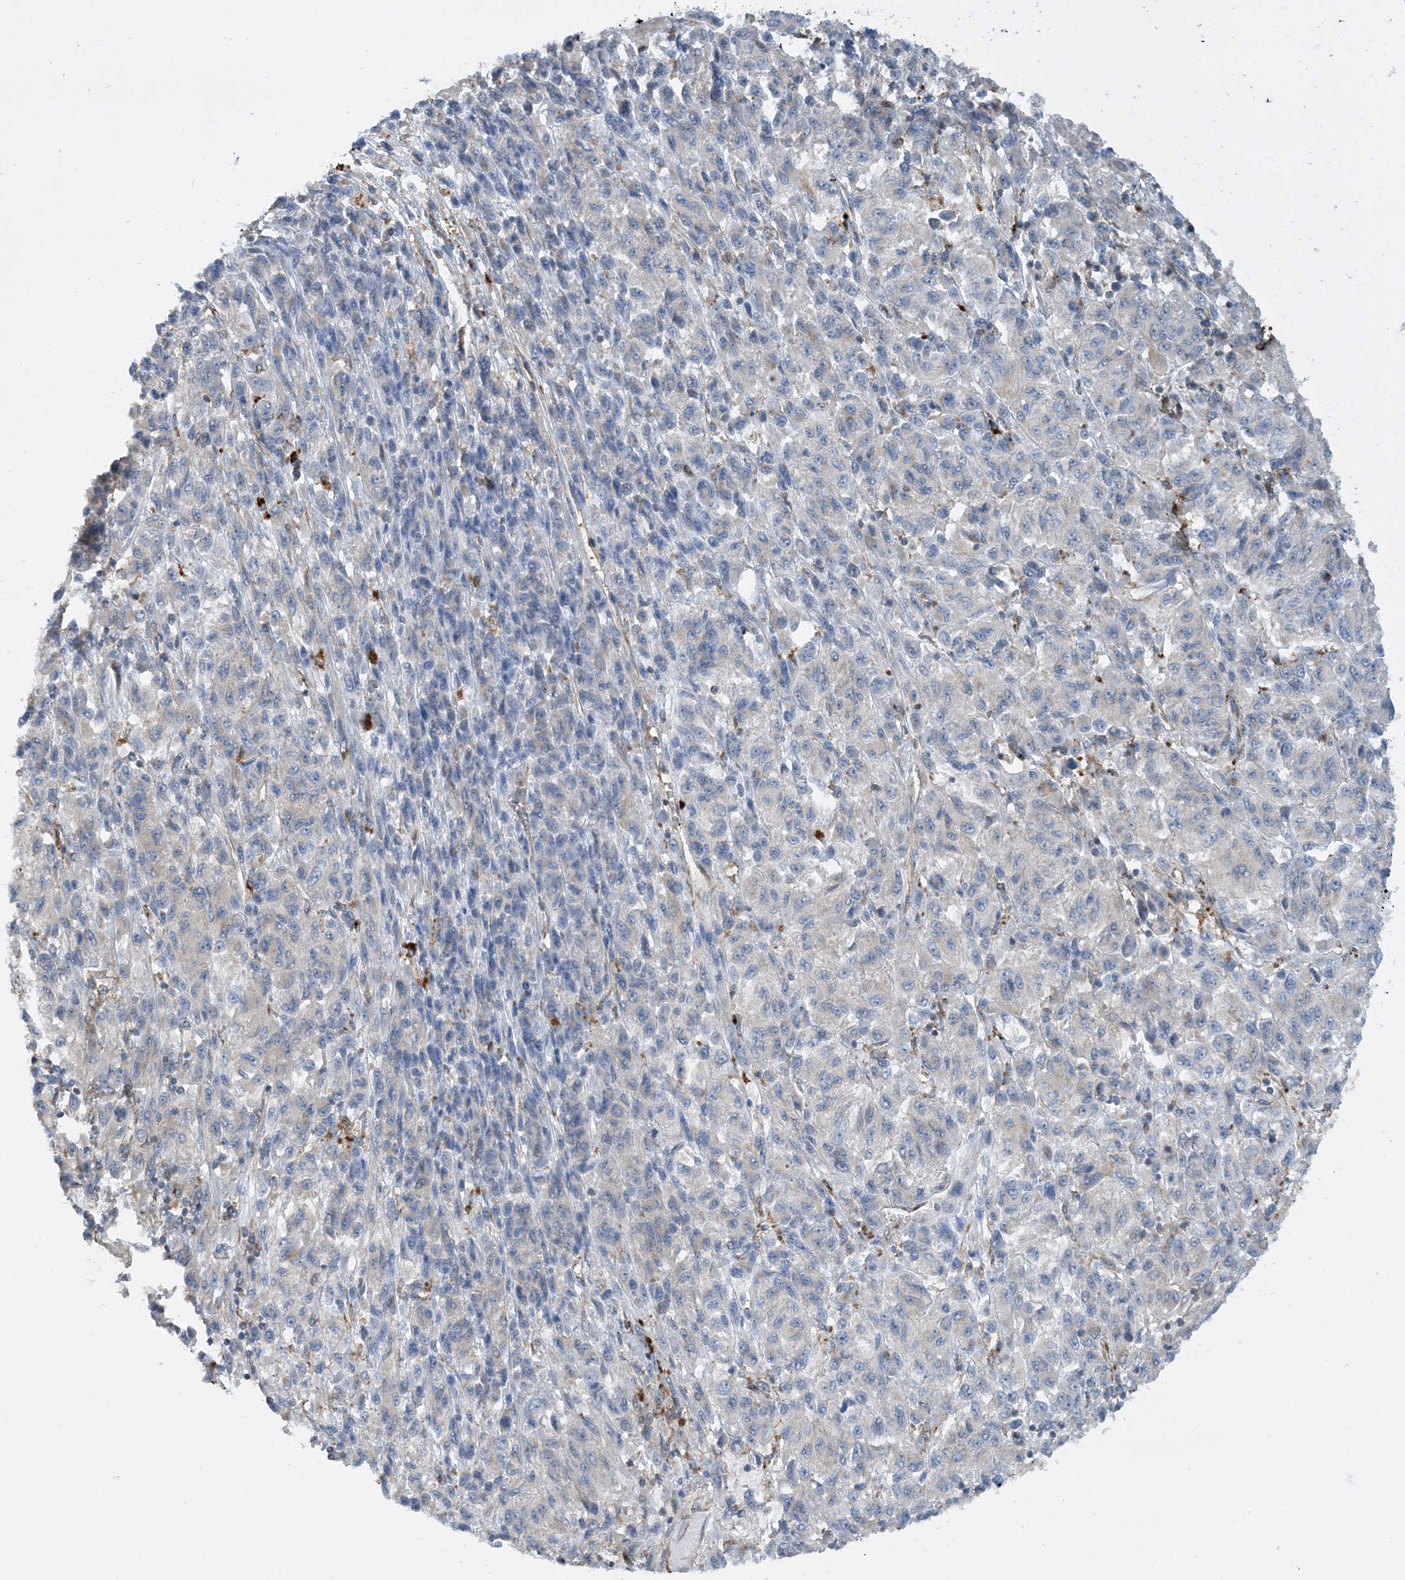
{"staining": {"intensity": "negative", "quantity": "none", "location": "none"}, "tissue": "melanoma", "cell_type": "Tumor cells", "image_type": "cancer", "snomed": [{"axis": "morphology", "description": "Malignant melanoma, Metastatic site"}, {"axis": "topography", "description": "Lung"}], "caption": "A photomicrograph of malignant melanoma (metastatic site) stained for a protein shows no brown staining in tumor cells.", "gene": "SIDT1", "patient": {"sex": "male", "age": 64}}